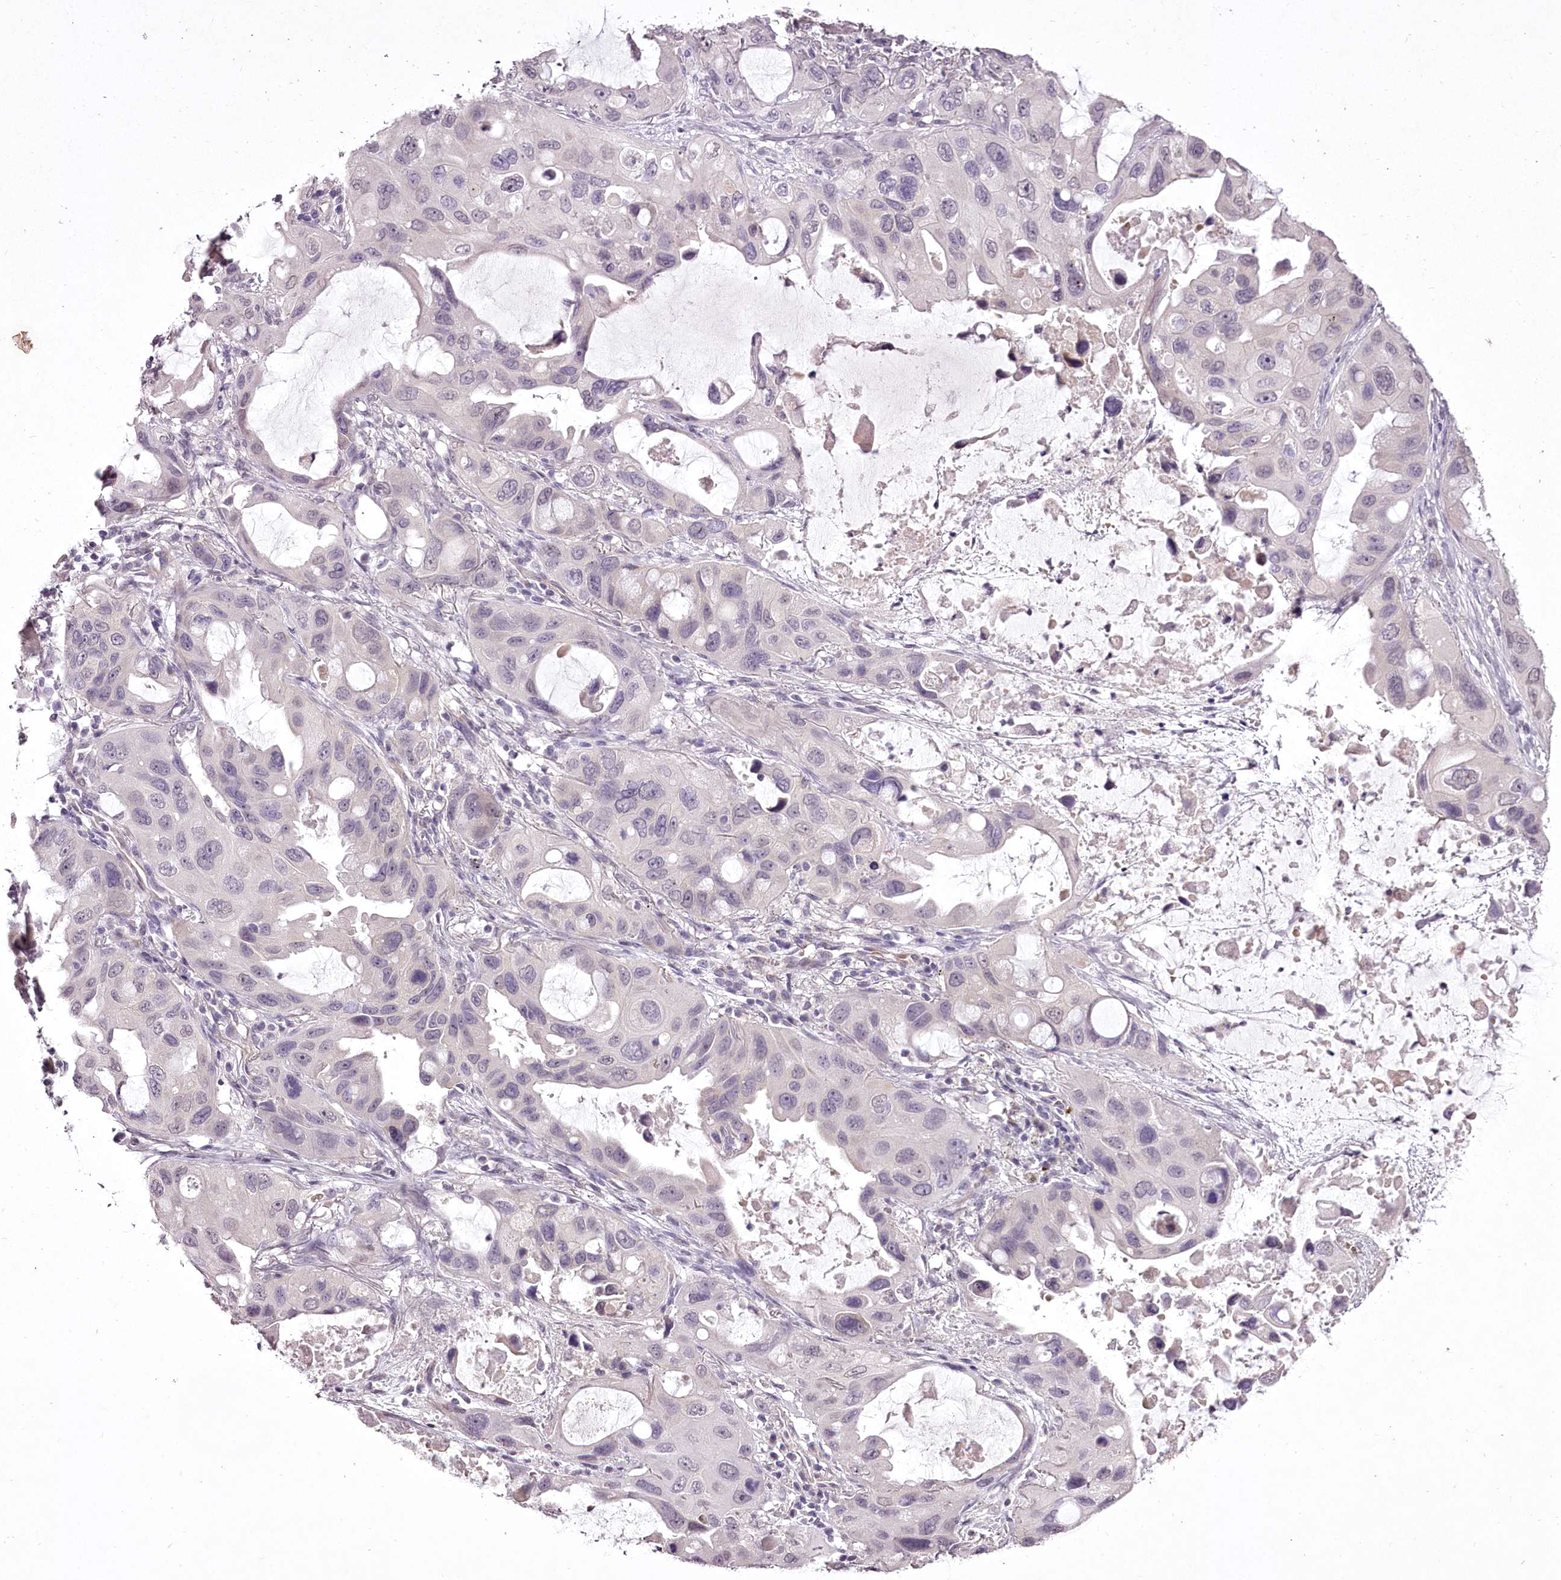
{"staining": {"intensity": "negative", "quantity": "none", "location": "none"}, "tissue": "lung cancer", "cell_type": "Tumor cells", "image_type": "cancer", "snomed": [{"axis": "morphology", "description": "Squamous cell carcinoma, NOS"}, {"axis": "topography", "description": "Lung"}], "caption": "High power microscopy image of an immunohistochemistry (IHC) micrograph of lung squamous cell carcinoma, revealing no significant staining in tumor cells.", "gene": "C1orf56", "patient": {"sex": "female", "age": 73}}